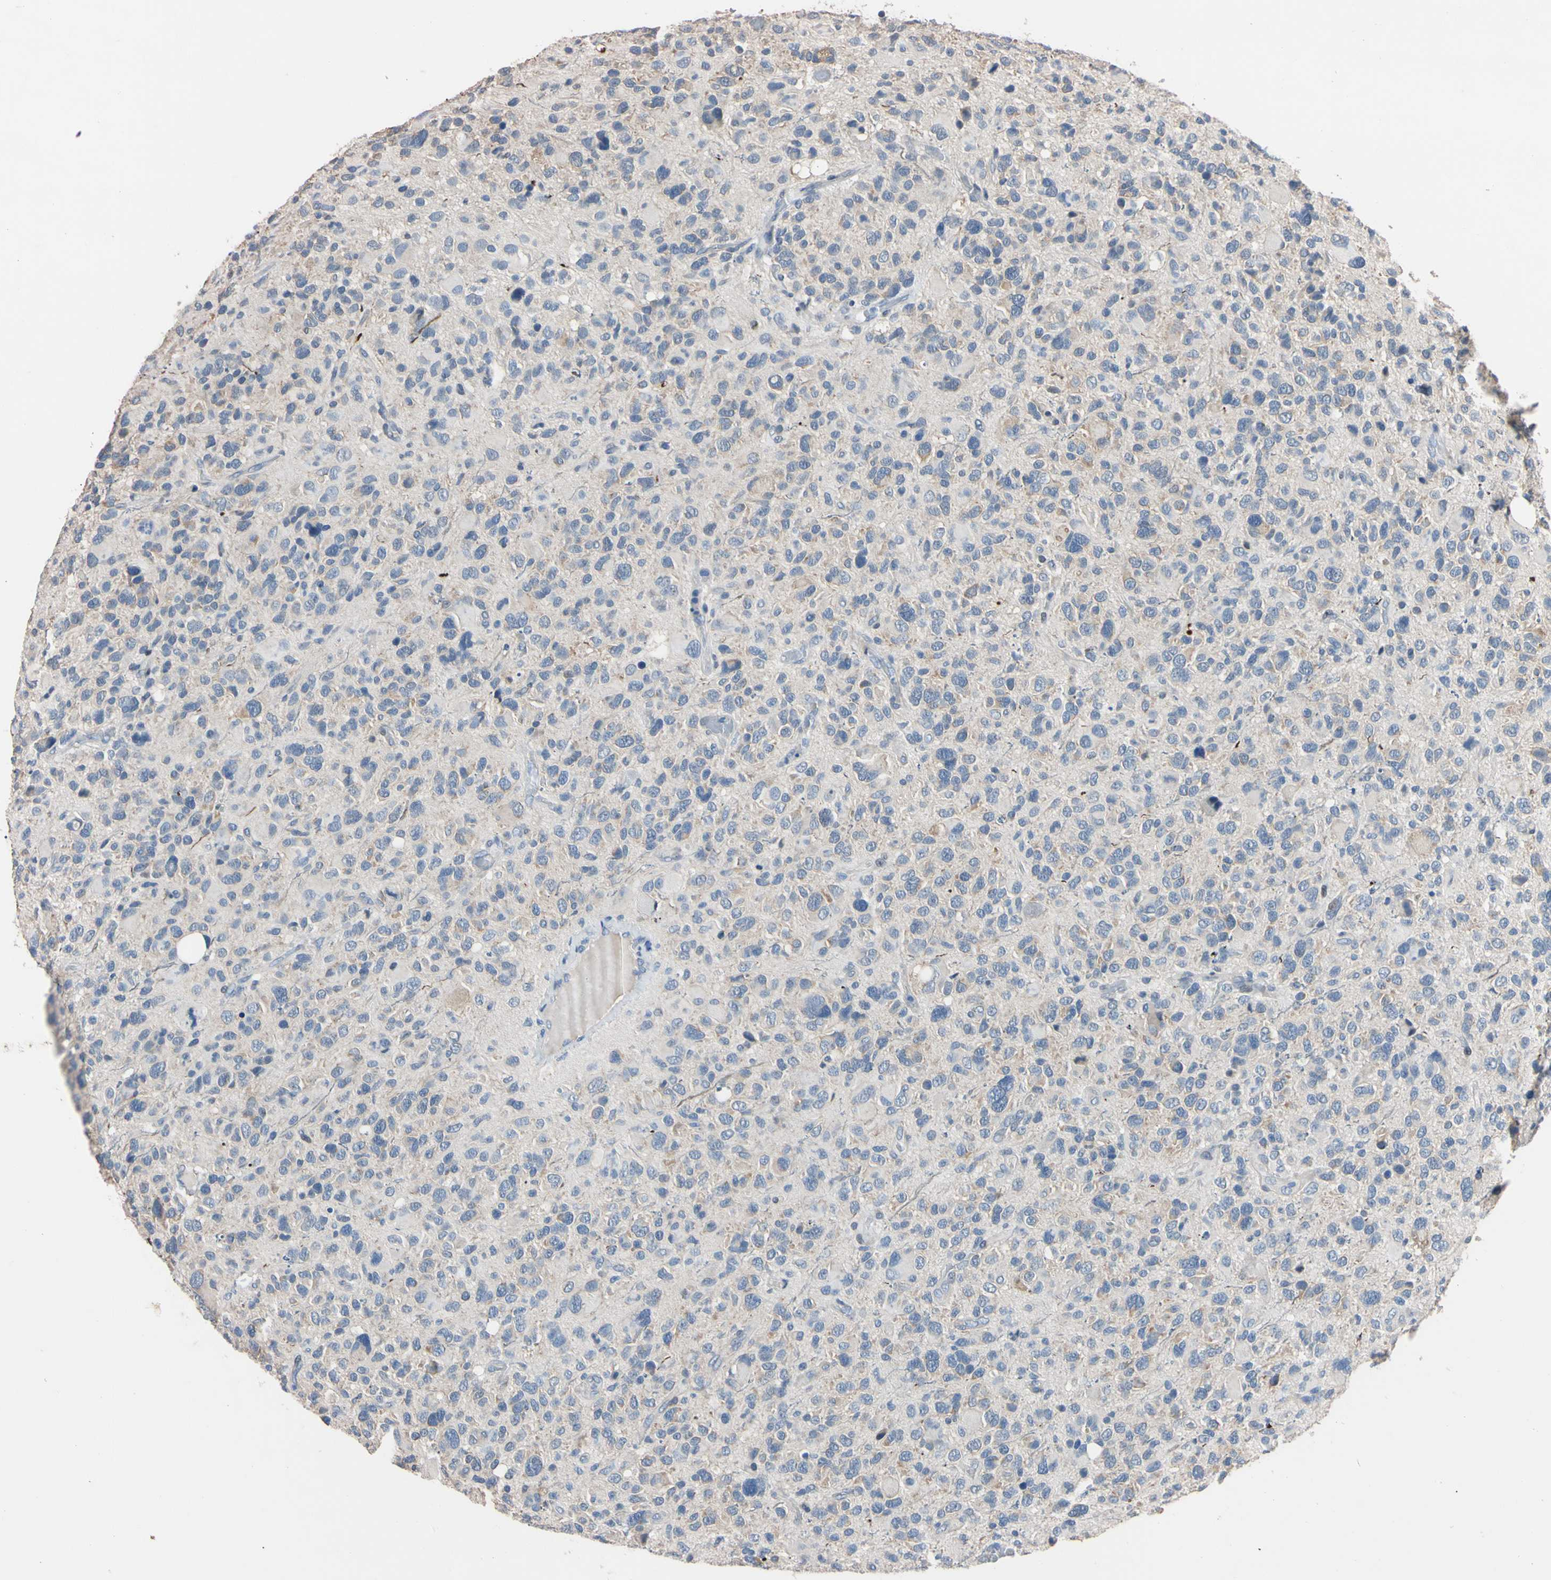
{"staining": {"intensity": "negative", "quantity": "none", "location": "none"}, "tissue": "glioma", "cell_type": "Tumor cells", "image_type": "cancer", "snomed": [{"axis": "morphology", "description": "Glioma, malignant, High grade"}, {"axis": "topography", "description": "Brain"}], "caption": "IHC image of neoplastic tissue: human malignant high-grade glioma stained with DAB (3,3'-diaminobenzidine) demonstrates no significant protein staining in tumor cells. (Brightfield microscopy of DAB (3,3'-diaminobenzidine) immunohistochemistry (IHC) at high magnification).", "gene": "PNKD", "patient": {"sex": "male", "age": 48}}